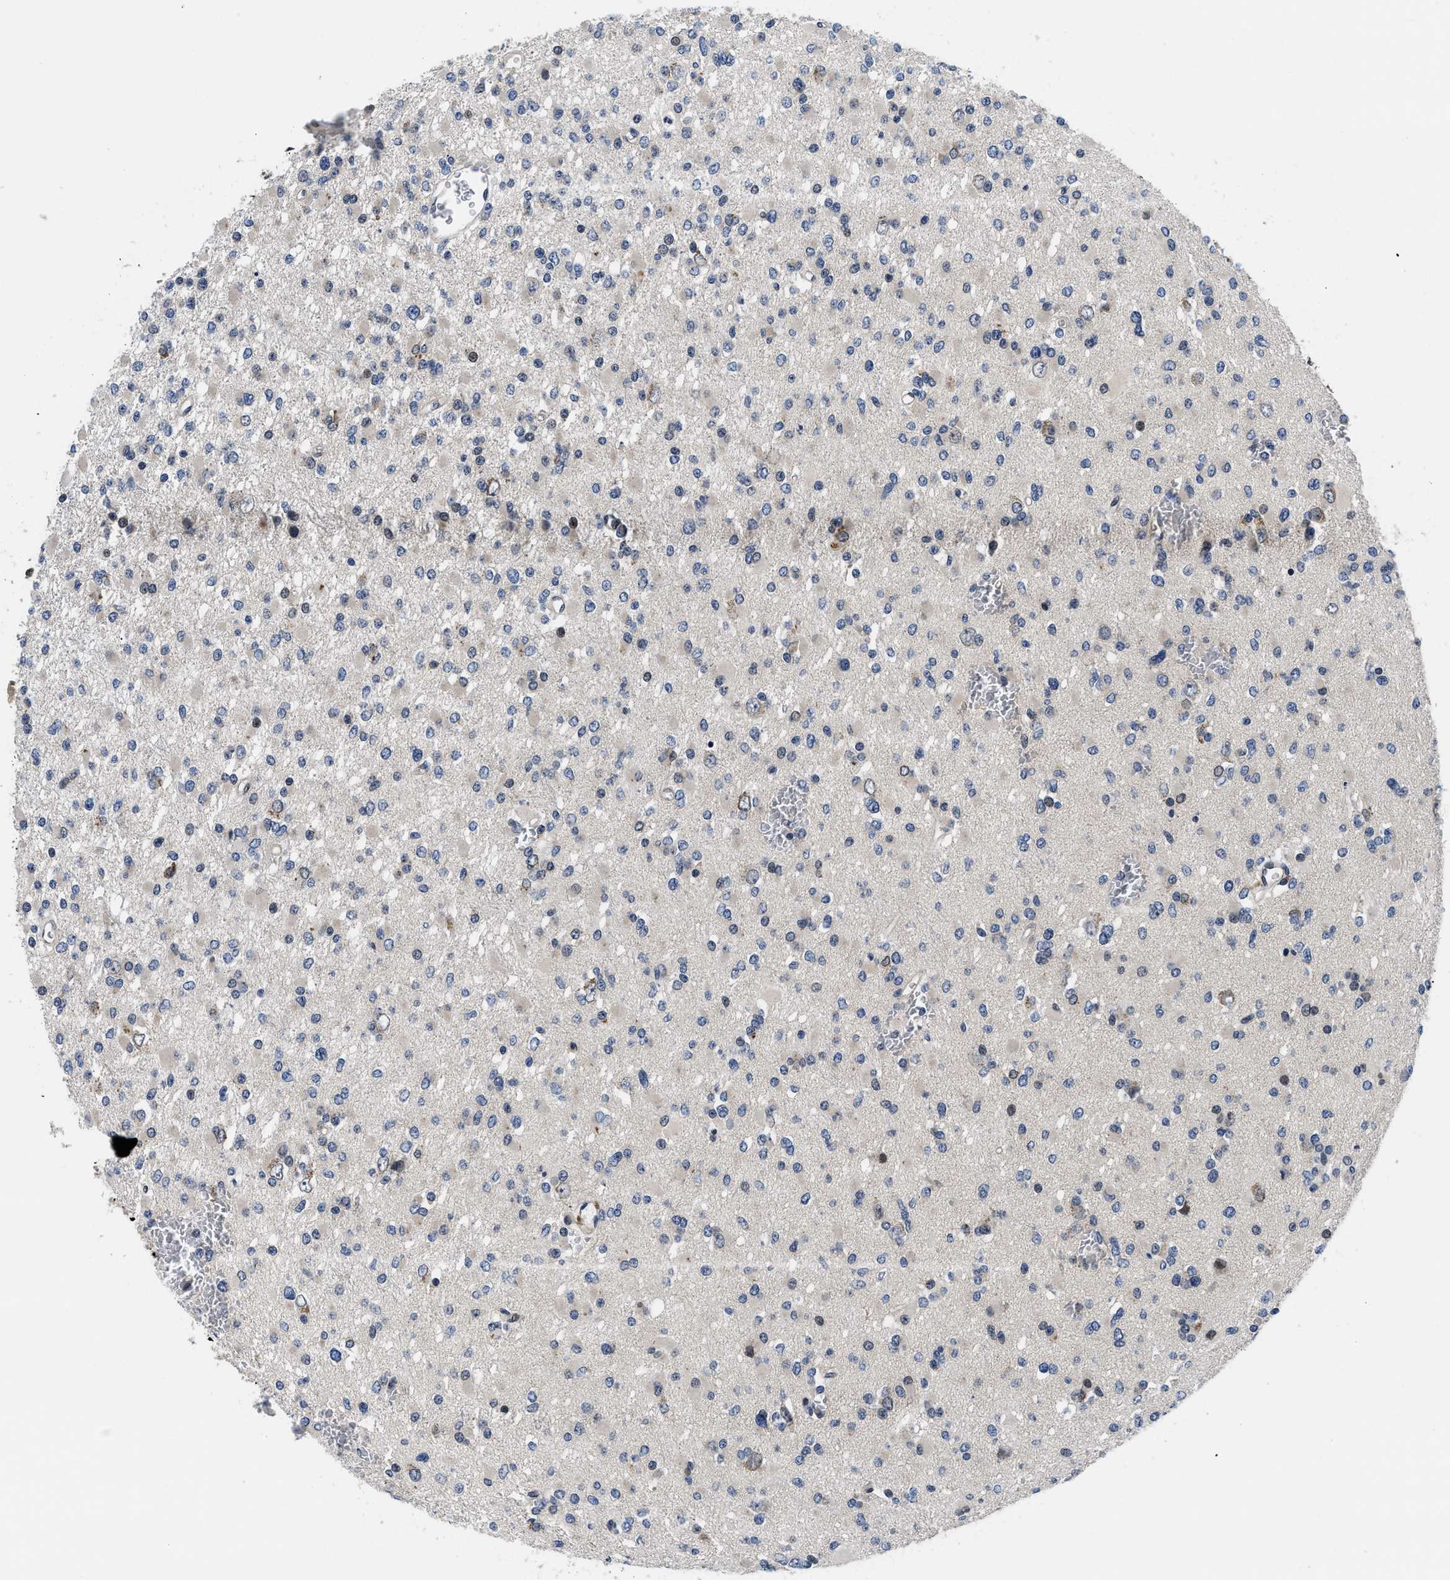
{"staining": {"intensity": "weak", "quantity": "<25%", "location": "nuclear"}, "tissue": "glioma", "cell_type": "Tumor cells", "image_type": "cancer", "snomed": [{"axis": "morphology", "description": "Glioma, malignant, Low grade"}, {"axis": "topography", "description": "Brain"}], "caption": "Photomicrograph shows no protein staining in tumor cells of glioma tissue. The staining is performed using DAB (3,3'-diaminobenzidine) brown chromogen with nuclei counter-stained in using hematoxylin.", "gene": "SNX10", "patient": {"sex": "female", "age": 22}}